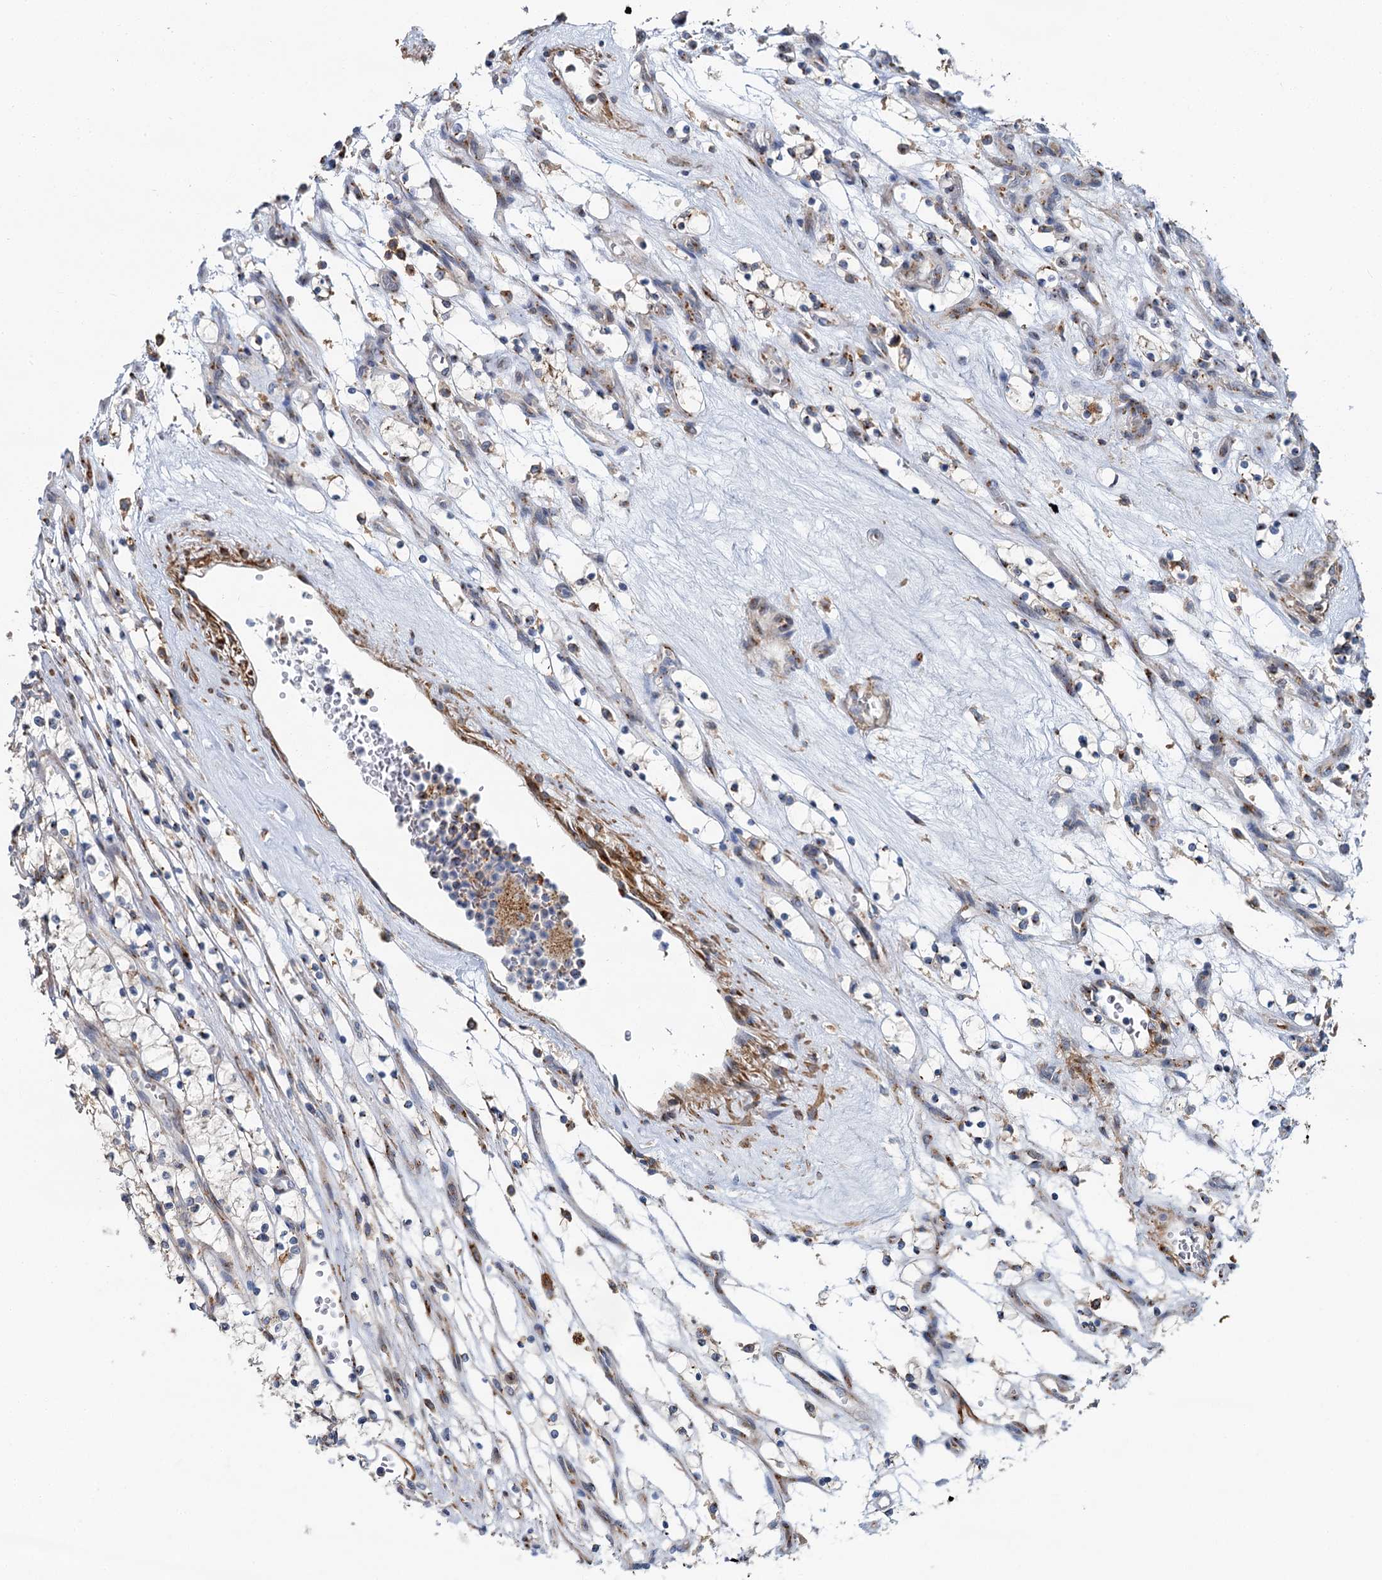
{"staining": {"intensity": "weak", "quantity": "25%-75%", "location": "cytoplasmic/membranous"}, "tissue": "renal cancer", "cell_type": "Tumor cells", "image_type": "cancer", "snomed": [{"axis": "morphology", "description": "Adenocarcinoma, NOS"}, {"axis": "topography", "description": "Kidney"}], "caption": "Immunohistochemistry (IHC) photomicrograph of human adenocarcinoma (renal) stained for a protein (brown), which shows low levels of weak cytoplasmic/membranous staining in approximately 25%-75% of tumor cells.", "gene": "BET1L", "patient": {"sex": "female", "age": 69}}